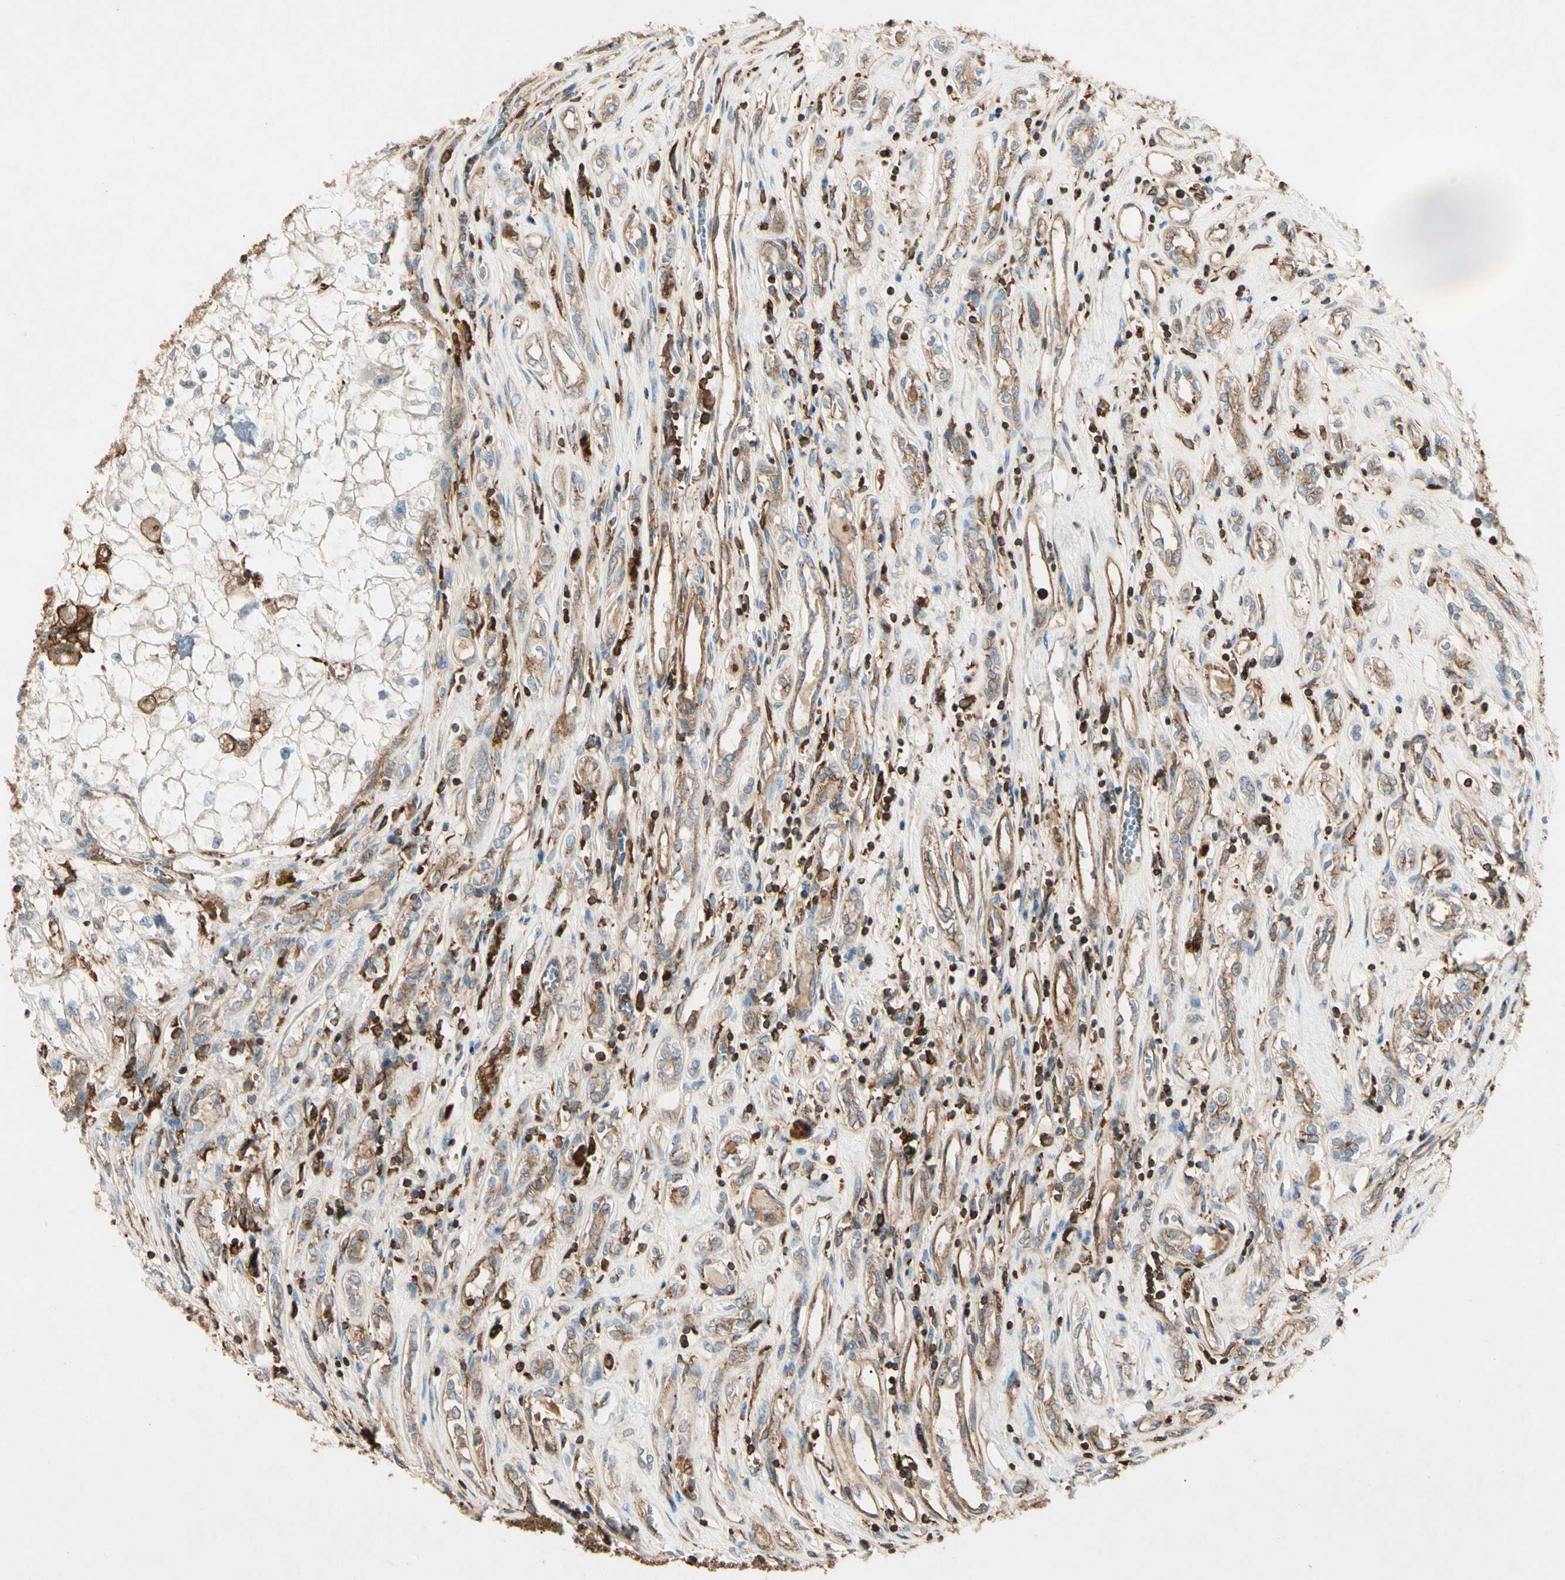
{"staining": {"intensity": "moderate", "quantity": ">75%", "location": "cytoplasmic/membranous"}, "tissue": "renal cancer", "cell_type": "Tumor cells", "image_type": "cancer", "snomed": [{"axis": "morphology", "description": "Adenocarcinoma, NOS"}, {"axis": "topography", "description": "Kidney"}], "caption": "Immunohistochemistry (IHC) micrograph of renal cancer stained for a protein (brown), which shows medium levels of moderate cytoplasmic/membranous expression in about >75% of tumor cells.", "gene": "ARPC2", "patient": {"sex": "female", "age": 70}}